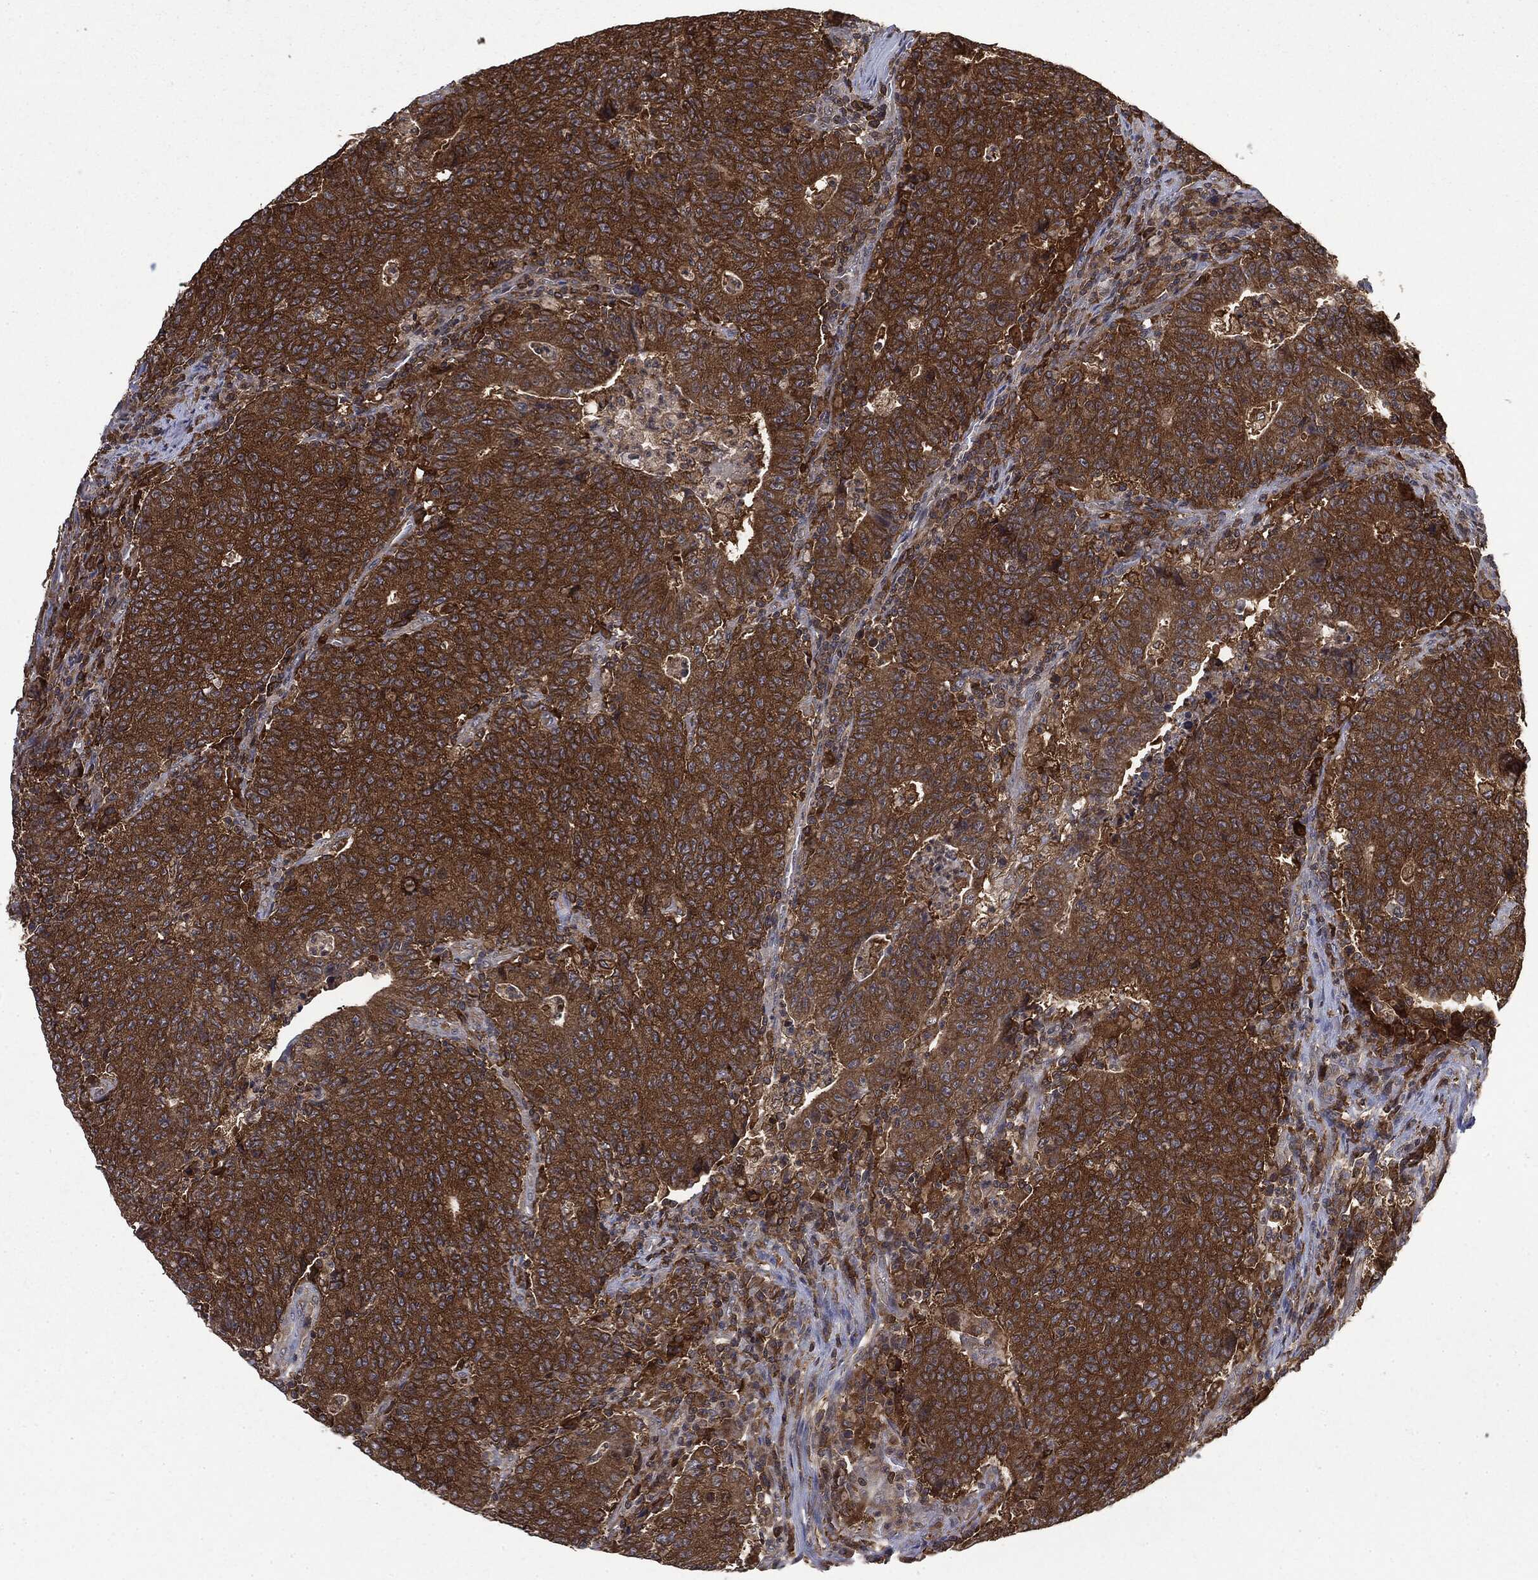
{"staining": {"intensity": "strong", "quantity": ">75%", "location": "cytoplasmic/membranous"}, "tissue": "colorectal cancer", "cell_type": "Tumor cells", "image_type": "cancer", "snomed": [{"axis": "morphology", "description": "Adenocarcinoma, NOS"}, {"axis": "topography", "description": "Colon"}], "caption": "Immunohistochemical staining of human colorectal adenocarcinoma reveals high levels of strong cytoplasmic/membranous protein staining in about >75% of tumor cells.", "gene": "SNX5", "patient": {"sex": "female", "age": 75}}